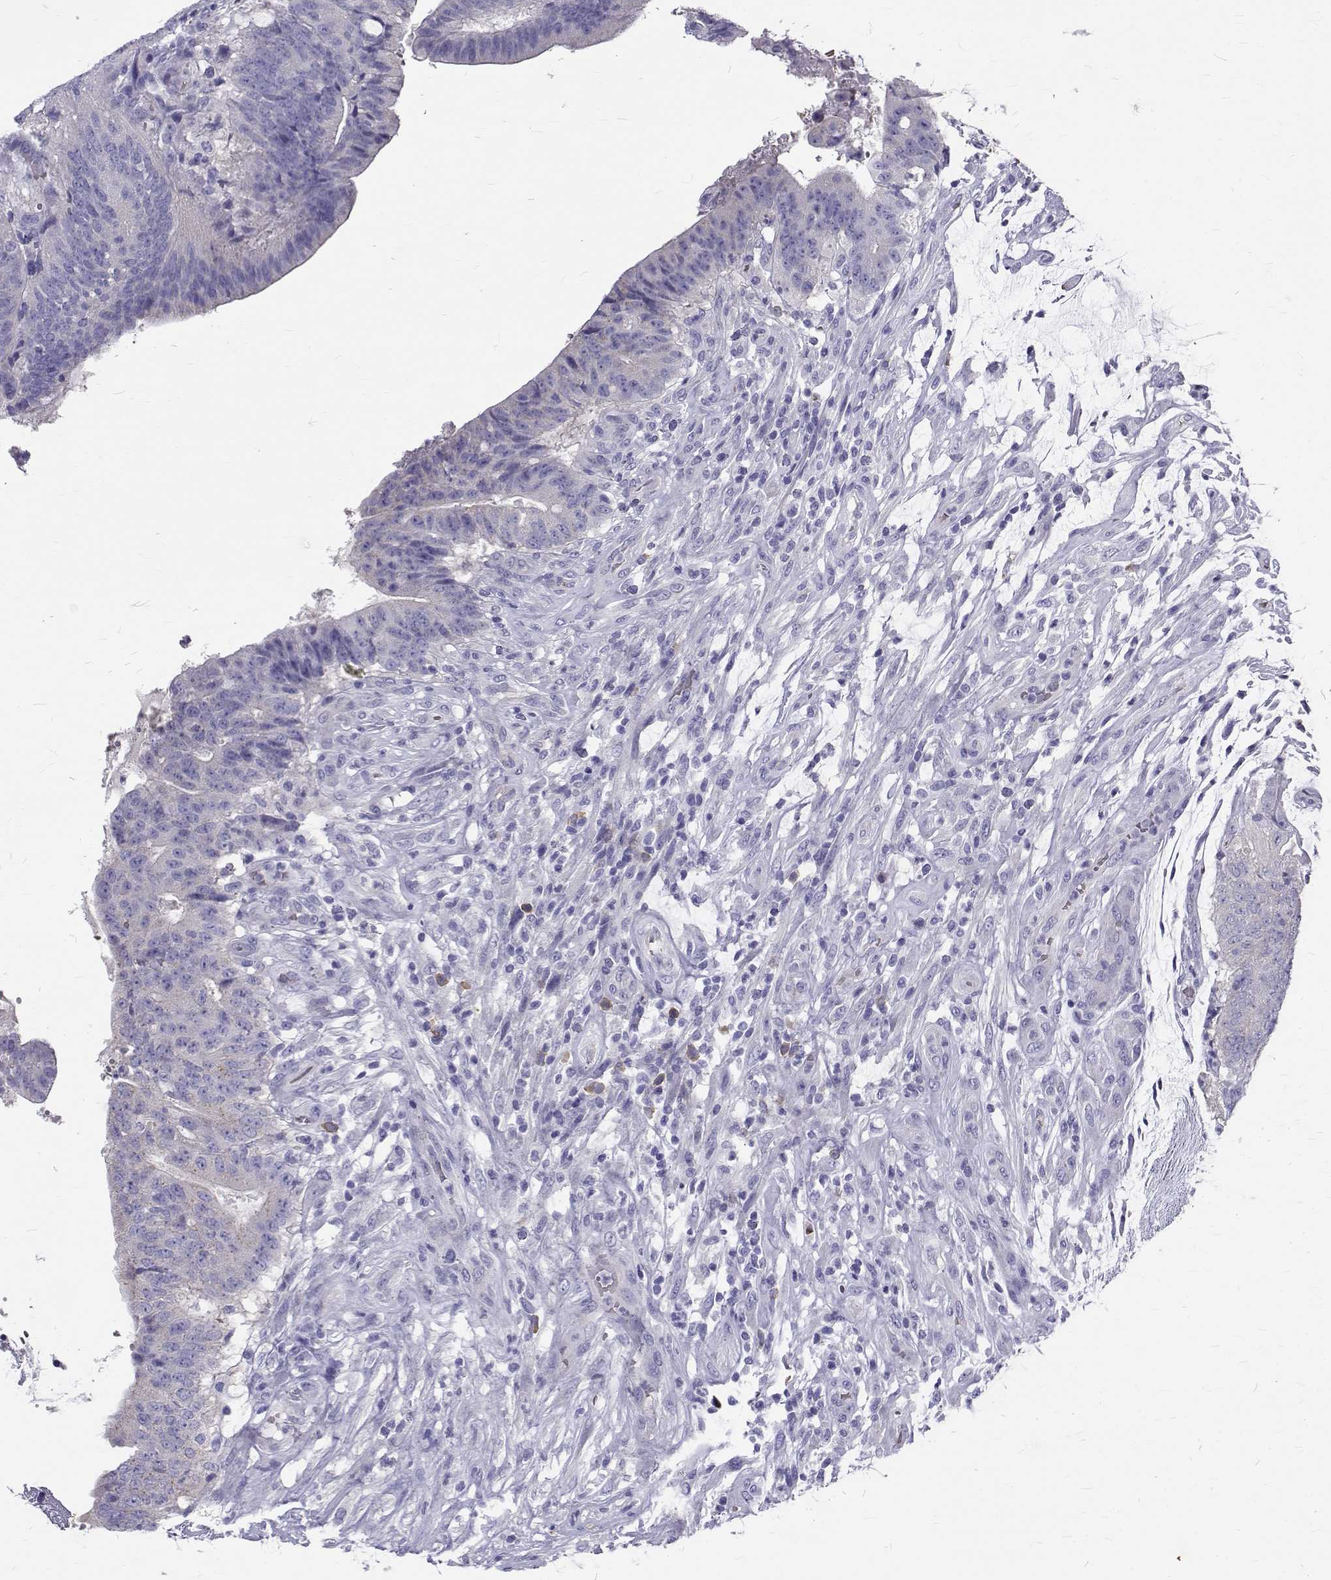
{"staining": {"intensity": "negative", "quantity": "none", "location": "none"}, "tissue": "colorectal cancer", "cell_type": "Tumor cells", "image_type": "cancer", "snomed": [{"axis": "morphology", "description": "Adenocarcinoma, NOS"}, {"axis": "topography", "description": "Colon"}], "caption": "DAB immunohistochemical staining of human adenocarcinoma (colorectal) shows no significant staining in tumor cells. (DAB IHC, high magnification).", "gene": "IGSF1", "patient": {"sex": "female", "age": 43}}